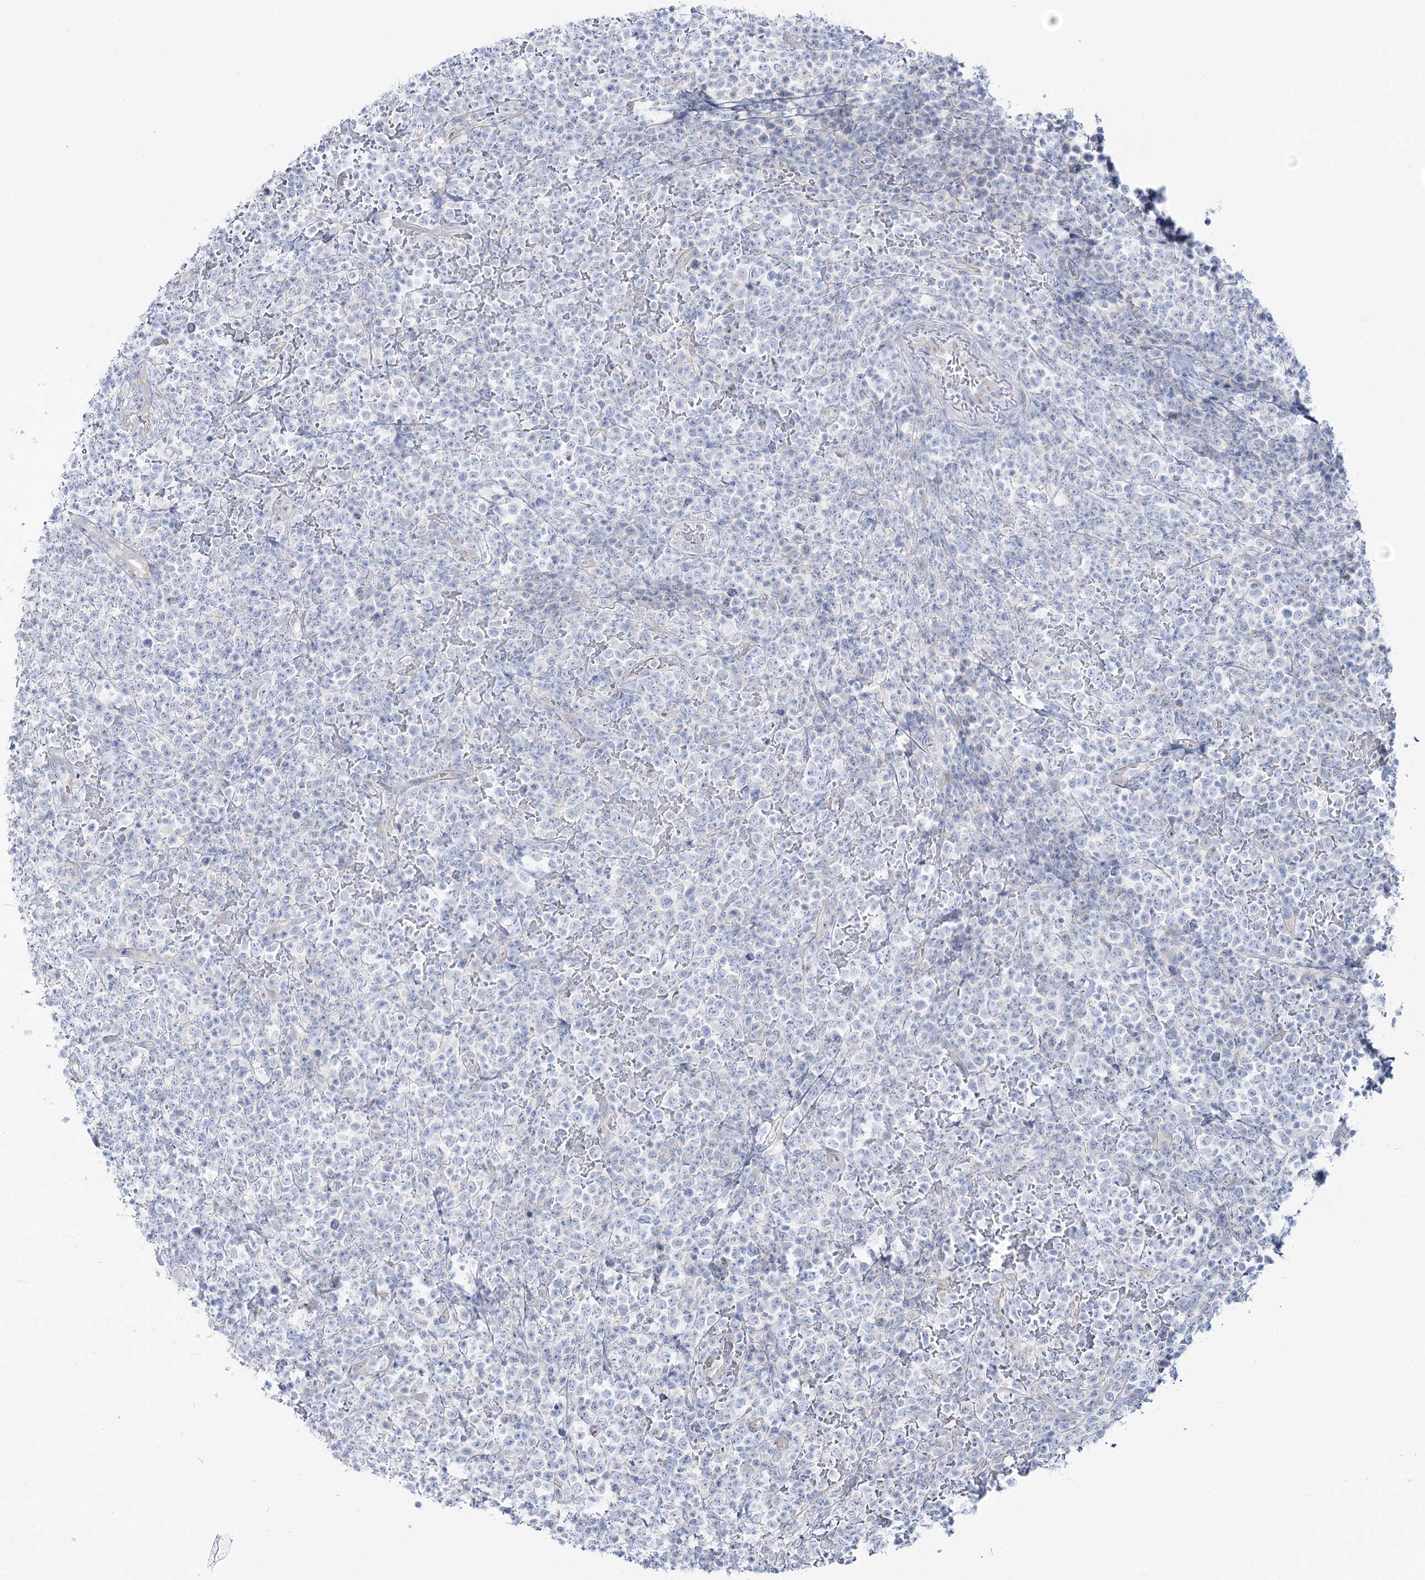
{"staining": {"intensity": "negative", "quantity": "none", "location": "none"}, "tissue": "lymphoma", "cell_type": "Tumor cells", "image_type": "cancer", "snomed": [{"axis": "morphology", "description": "Malignant lymphoma, non-Hodgkin's type, High grade"}, {"axis": "topography", "description": "Colon"}], "caption": "DAB (3,3'-diaminobenzidine) immunohistochemical staining of human malignant lymphoma, non-Hodgkin's type (high-grade) demonstrates no significant staining in tumor cells.", "gene": "SUOX", "patient": {"sex": "female", "age": 53}}